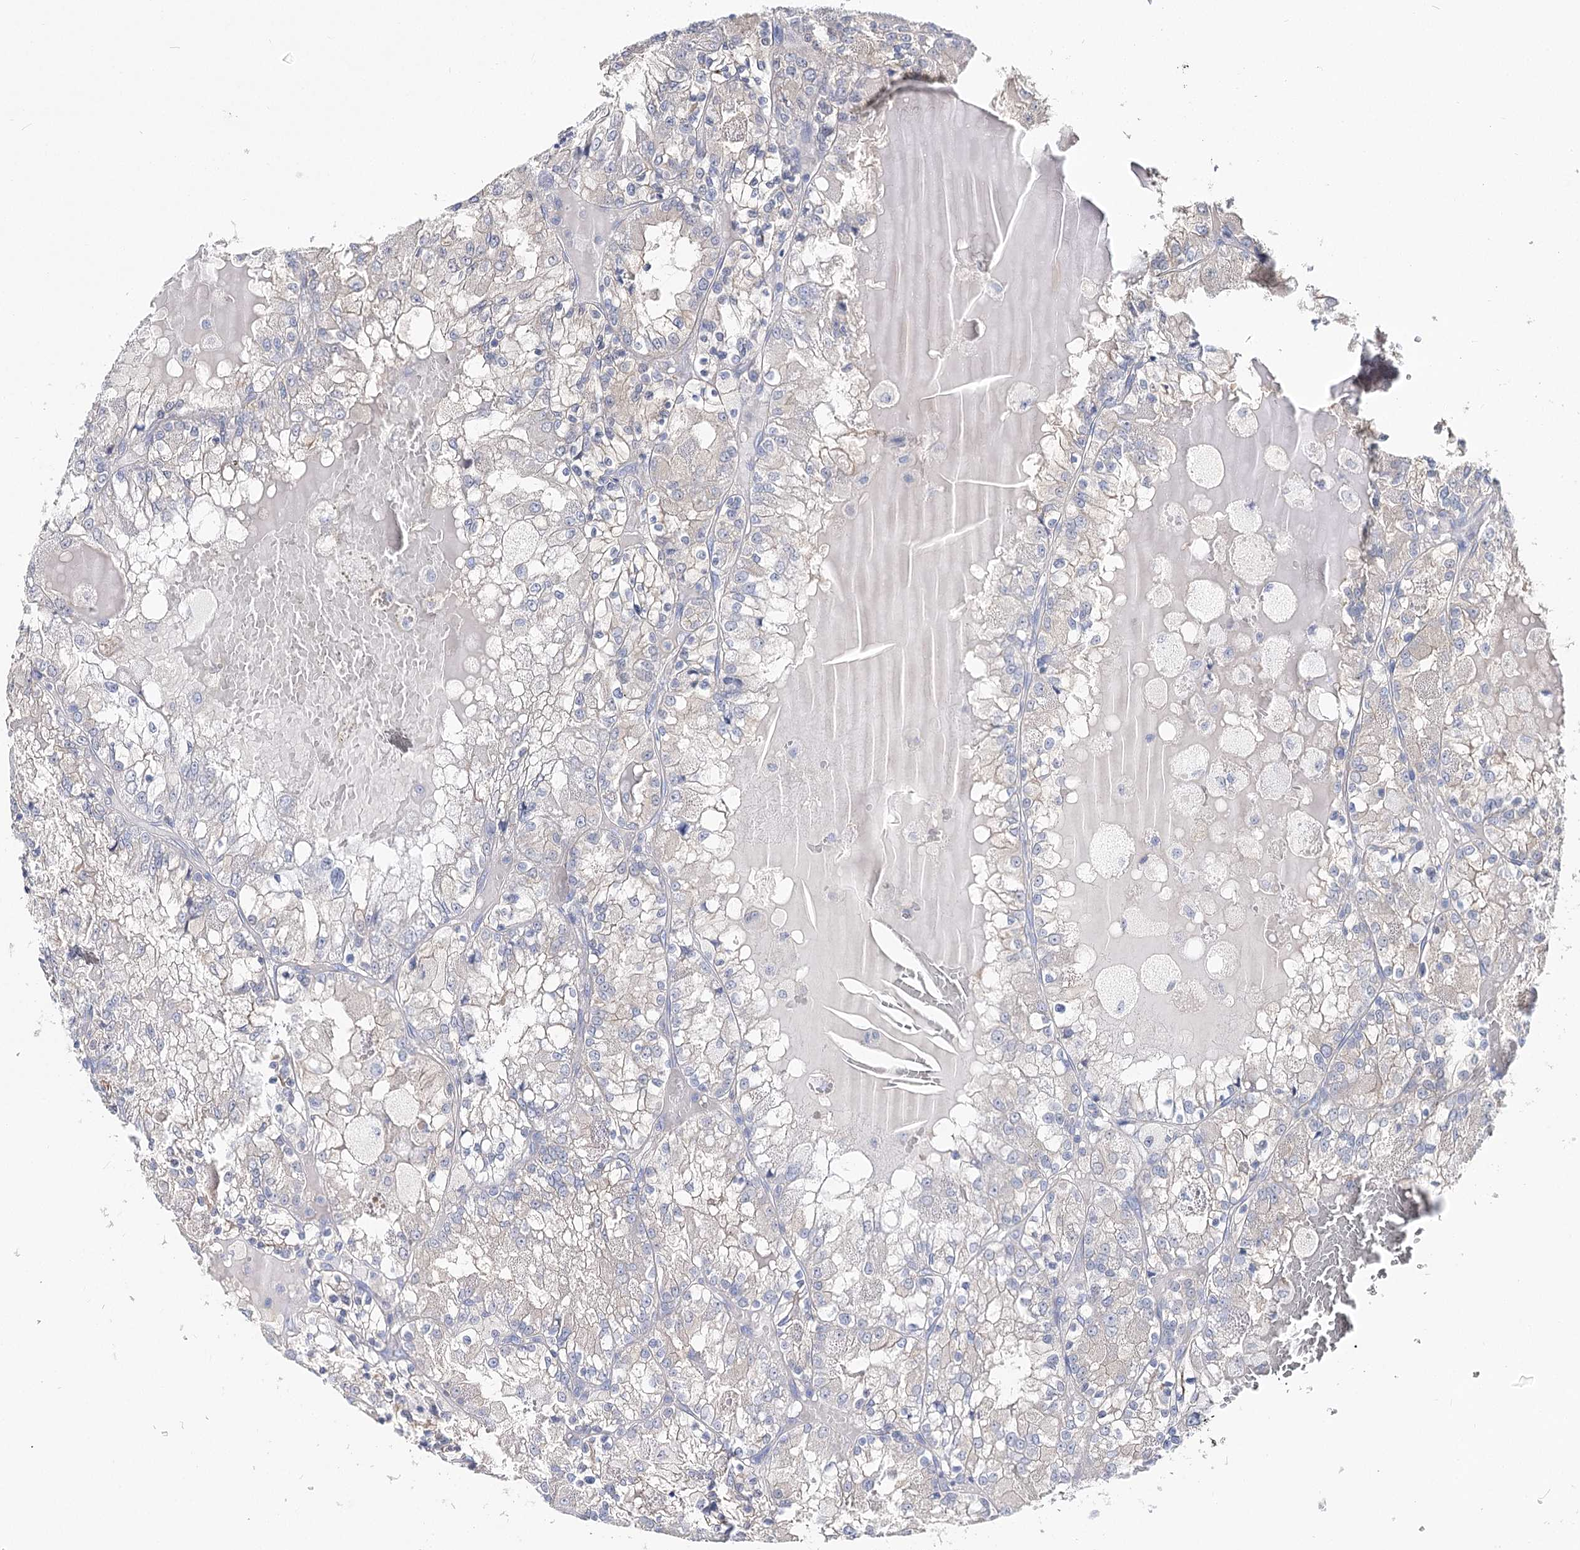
{"staining": {"intensity": "negative", "quantity": "none", "location": "none"}, "tissue": "renal cancer", "cell_type": "Tumor cells", "image_type": "cancer", "snomed": [{"axis": "morphology", "description": "Adenocarcinoma, NOS"}, {"axis": "topography", "description": "Kidney"}], "caption": "High magnification brightfield microscopy of adenocarcinoma (renal) stained with DAB (3,3'-diaminobenzidine) (brown) and counterstained with hematoxylin (blue): tumor cells show no significant positivity. (Stains: DAB (3,3'-diaminobenzidine) immunohistochemistry with hematoxylin counter stain, Microscopy: brightfield microscopy at high magnification).", "gene": "UGP2", "patient": {"sex": "female", "age": 56}}